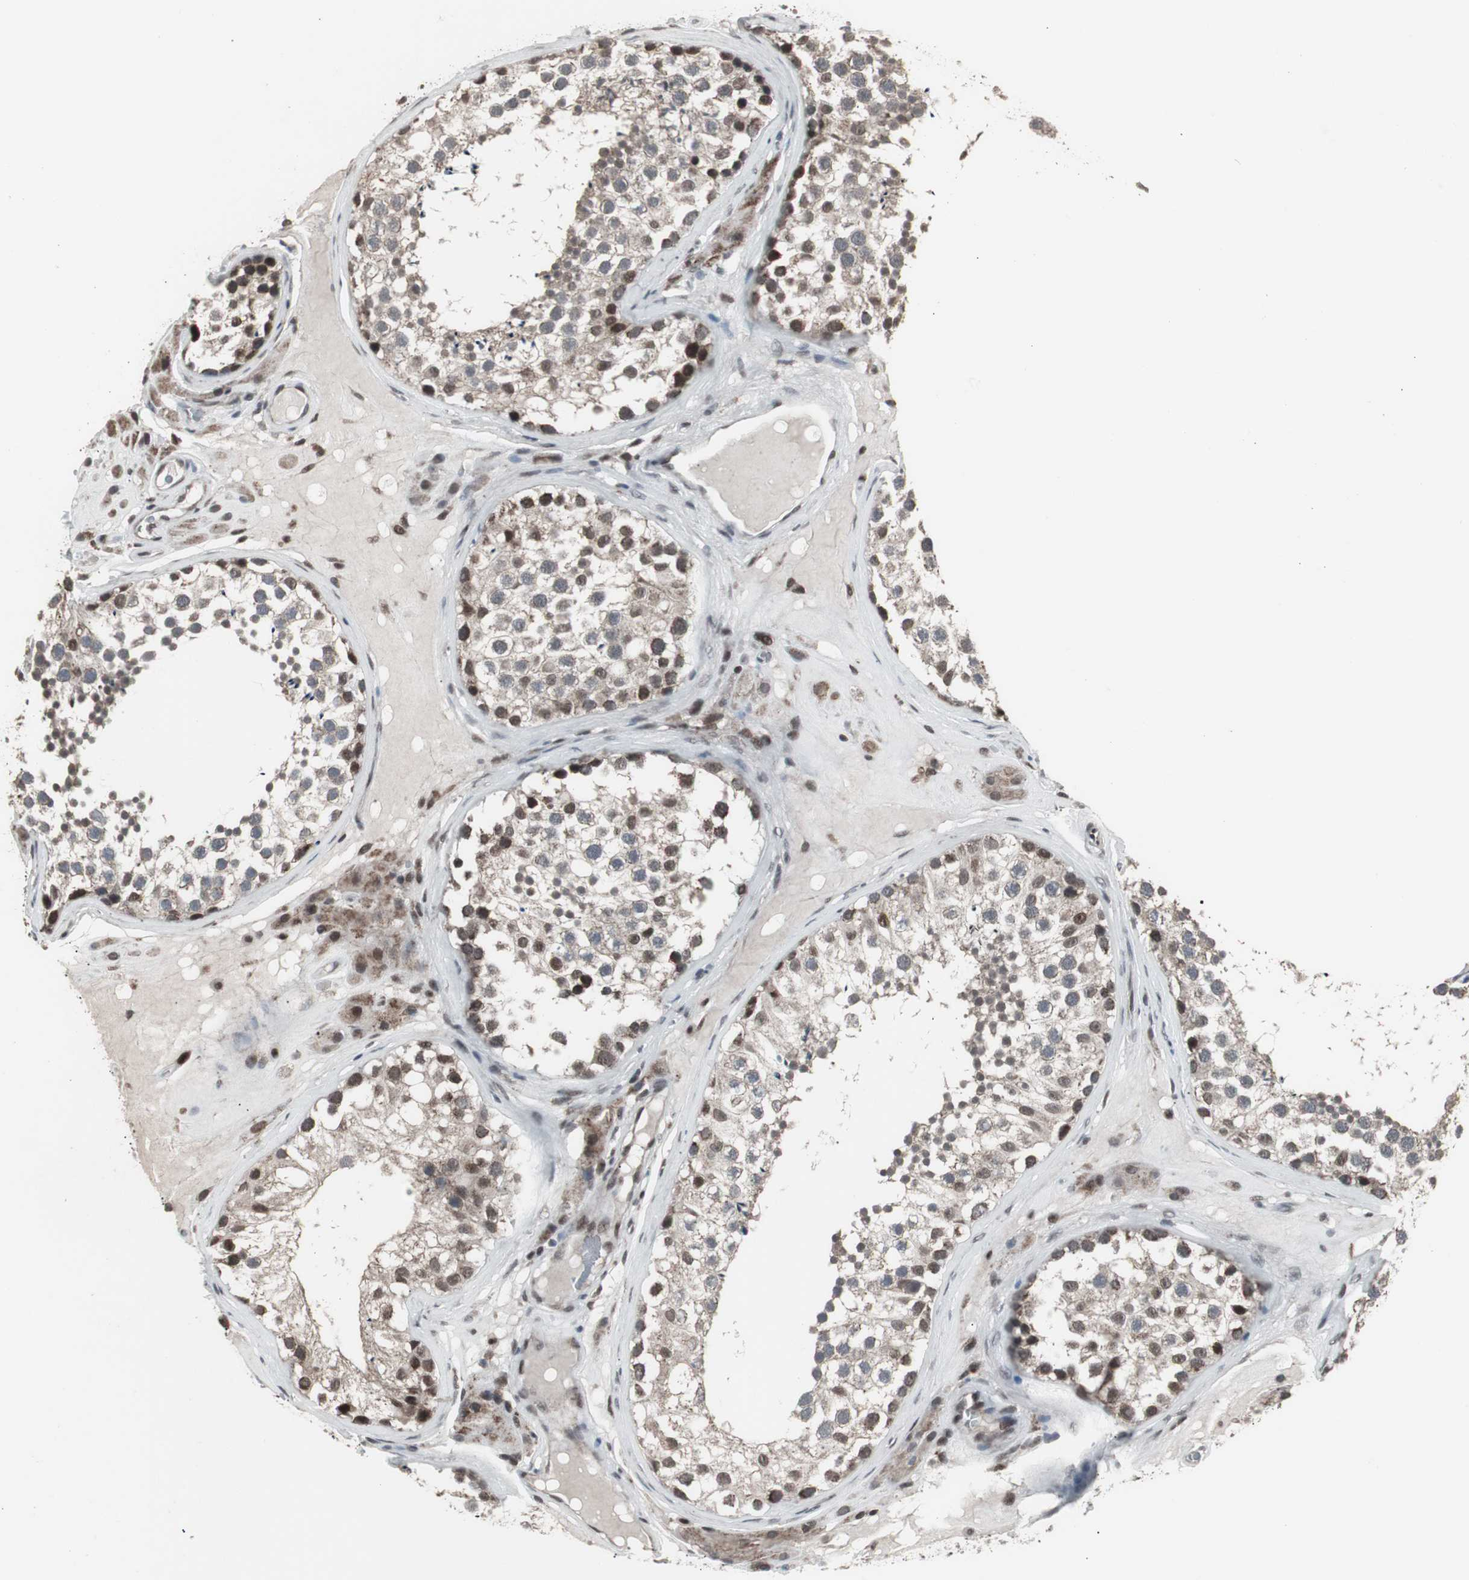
{"staining": {"intensity": "moderate", "quantity": "25%-75%", "location": "nuclear"}, "tissue": "testis", "cell_type": "Cells in seminiferous ducts", "image_type": "normal", "snomed": [{"axis": "morphology", "description": "Normal tissue, NOS"}, {"axis": "topography", "description": "Testis"}], "caption": "Immunohistochemistry micrograph of normal testis stained for a protein (brown), which displays medium levels of moderate nuclear expression in approximately 25%-75% of cells in seminiferous ducts.", "gene": "RXRA", "patient": {"sex": "male", "age": 46}}